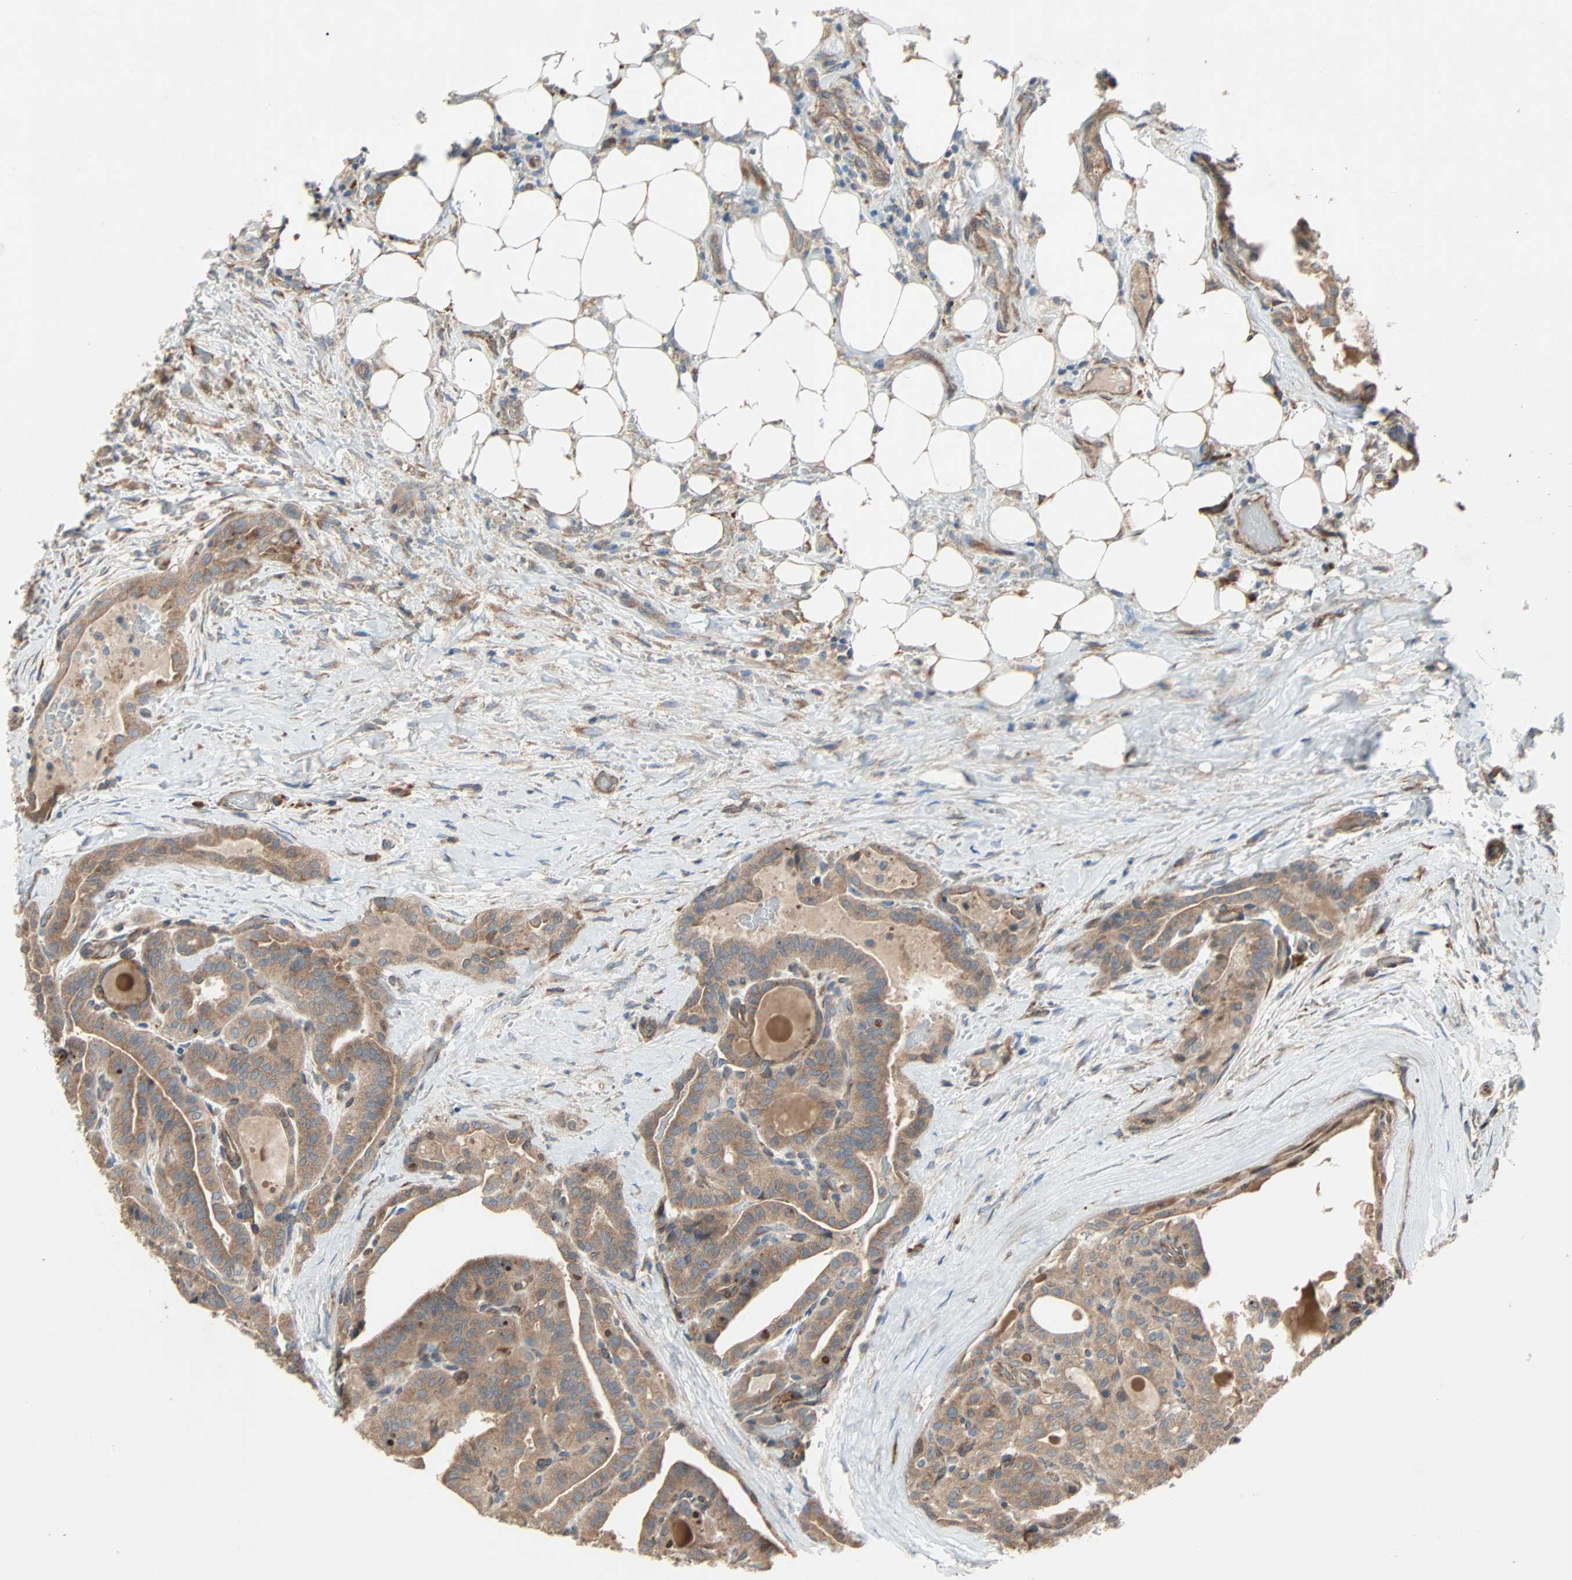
{"staining": {"intensity": "moderate", "quantity": ">75%", "location": "cytoplasmic/membranous"}, "tissue": "thyroid cancer", "cell_type": "Tumor cells", "image_type": "cancer", "snomed": [{"axis": "morphology", "description": "Papillary adenocarcinoma, NOS"}, {"axis": "topography", "description": "Thyroid gland"}], "caption": "A micrograph of human thyroid cancer stained for a protein displays moderate cytoplasmic/membranous brown staining in tumor cells. (DAB = brown stain, brightfield microscopy at high magnification).", "gene": "XYLT1", "patient": {"sex": "male", "age": 77}}